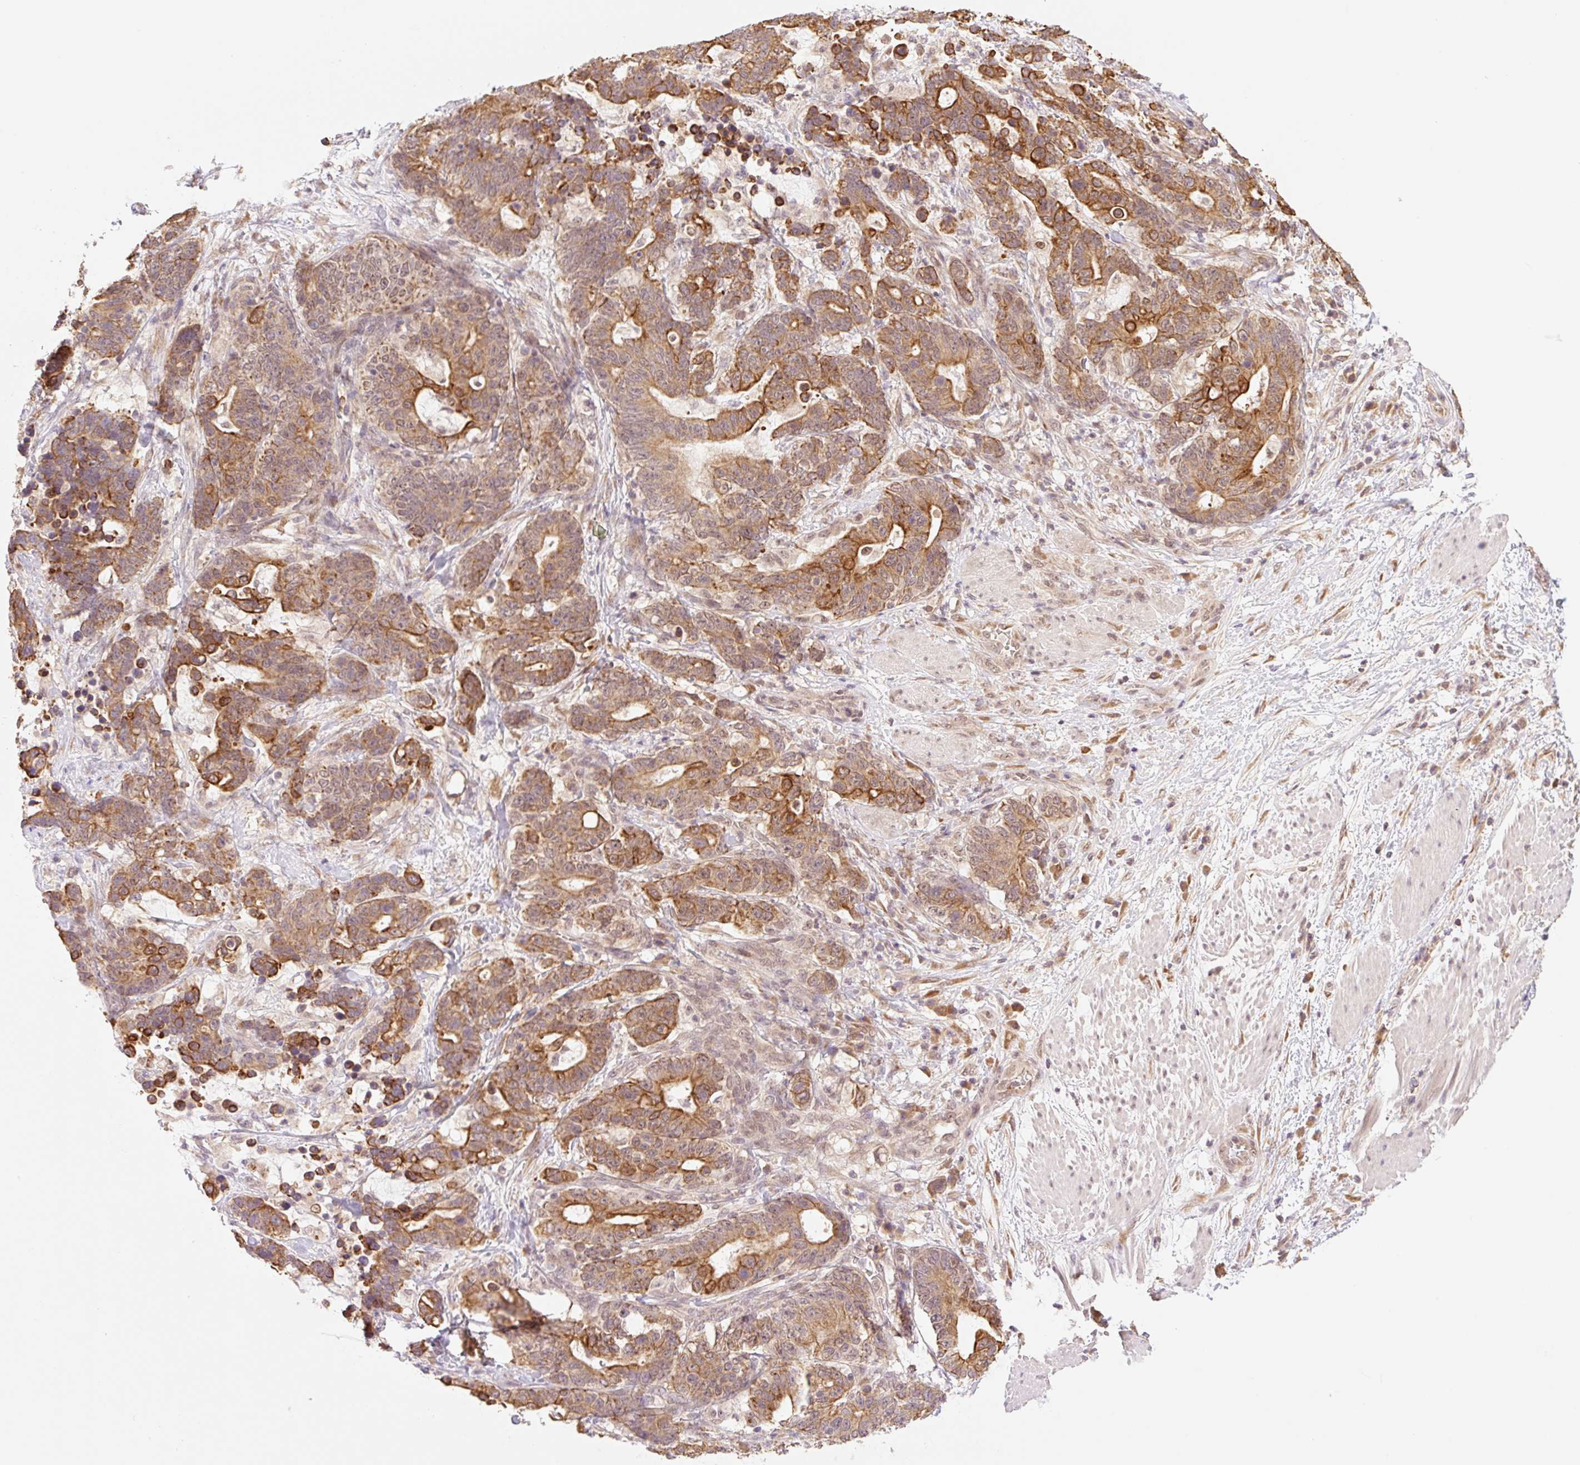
{"staining": {"intensity": "strong", "quantity": ">75%", "location": "cytoplasmic/membranous"}, "tissue": "stomach cancer", "cell_type": "Tumor cells", "image_type": "cancer", "snomed": [{"axis": "morphology", "description": "Normal tissue, NOS"}, {"axis": "morphology", "description": "Adenocarcinoma, NOS"}, {"axis": "topography", "description": "Stomach"}], "caption": "The histopathology image displays immunohistochemical staining of stomach cancer (adenocarcinoma). There is strong cytoplasmic/membranous expression is seen in about >75% of tumor cells. Nuclei are stained in blue.", "gene": "YJU2B", "patient": {"sex": "female", "age": 64}}